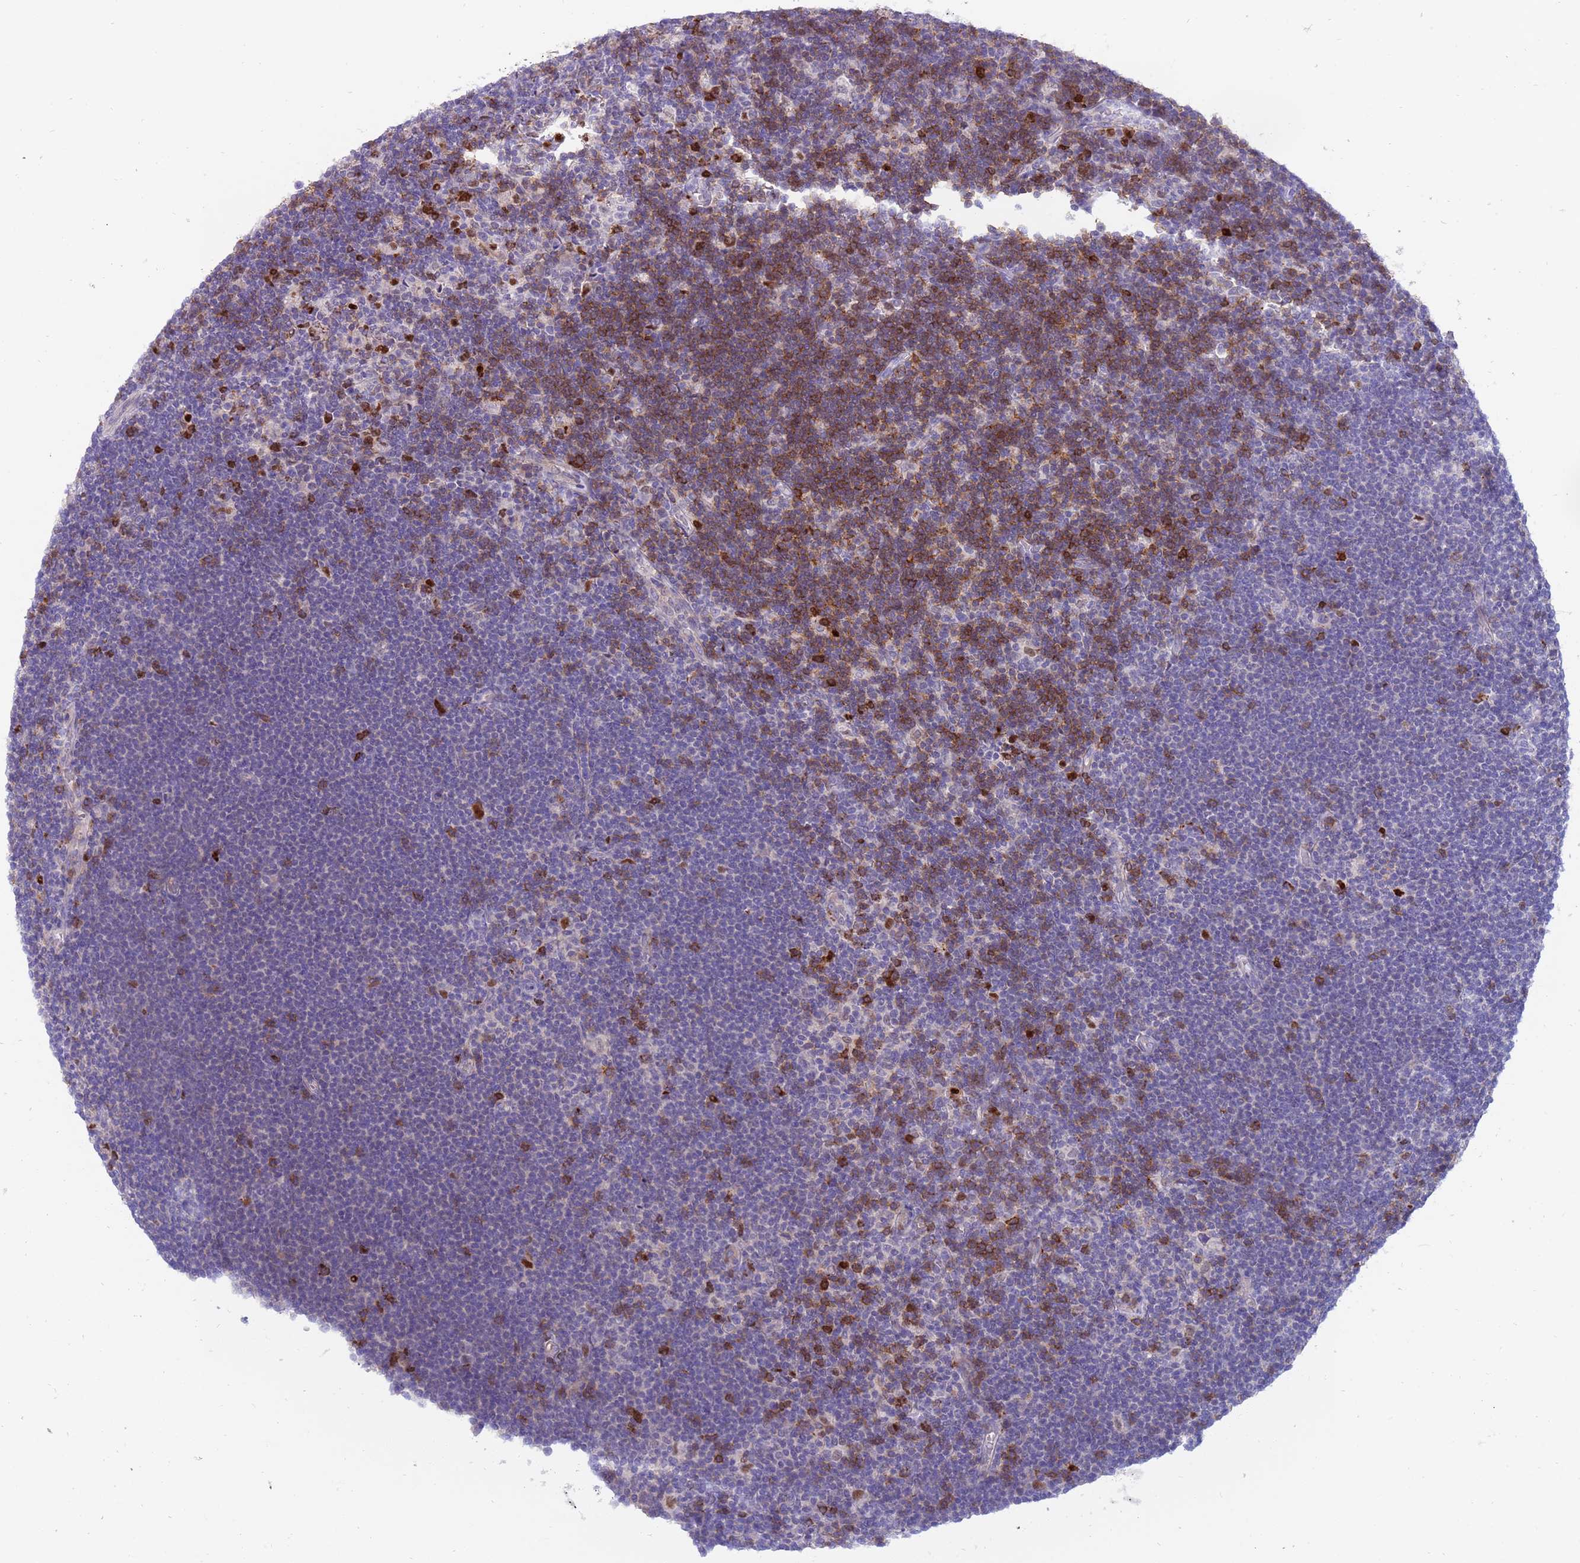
{"staining": {"intensity": "negative", "quantity": "none", "location": "none"}, "tissue": "lymphoma", "cell_type": "Tumor cells", "image_type": "cancer", "snomed": [{"axis": "morphology", "description": "Hodgkin's disease, NOS"}, {"axis": "topography", "description": "Lymph node"}], "caption": "IHC photomicrograph of neoplastic tissue: human lymphoma stained with DAB reveals no significant protein expression in tumor cells.", "gene": "STK25", "patient": {"sex": "female", "age": 57}}